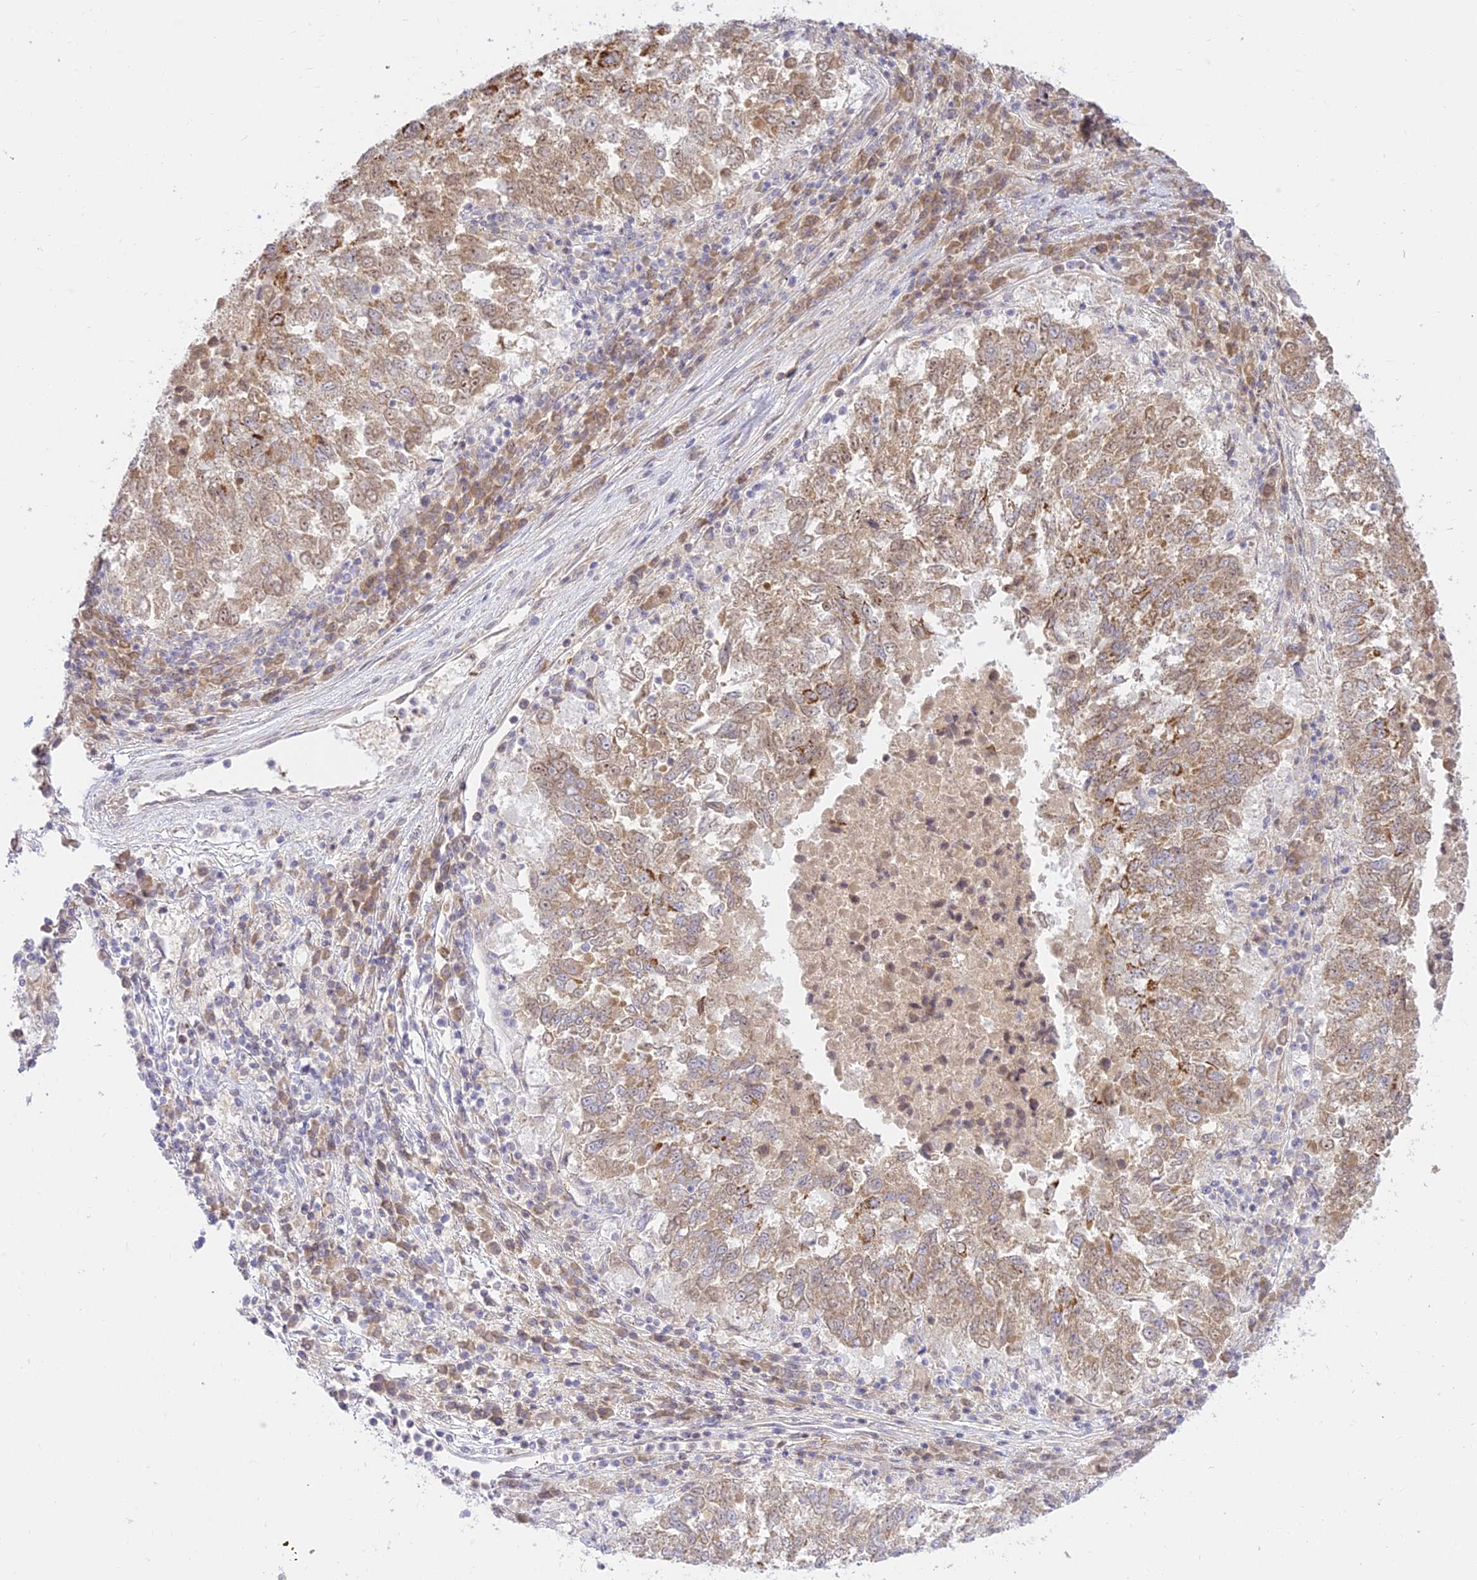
{"staining": {"intensity": "weak", "quantity": ">75%", "location": "cytoplasmic/membranous"}, "tissue": "lung cancer", "cell_type": "Tumor cells", "image_type": "cancer", "snomed": [{"axis": "morphology", "description": "Squamous cell carcinoma, NOS"}, {"axis": "topography", "description": "Lung"}], "caption": "The micrograph shows a brown stain indicating the presence of a protein in the cytoplasmic/membranous of tumor cells in squamous cell carcinoma (lung).", "gene": "TMEM40", "patient": {"sex": "male", "age": 73}}